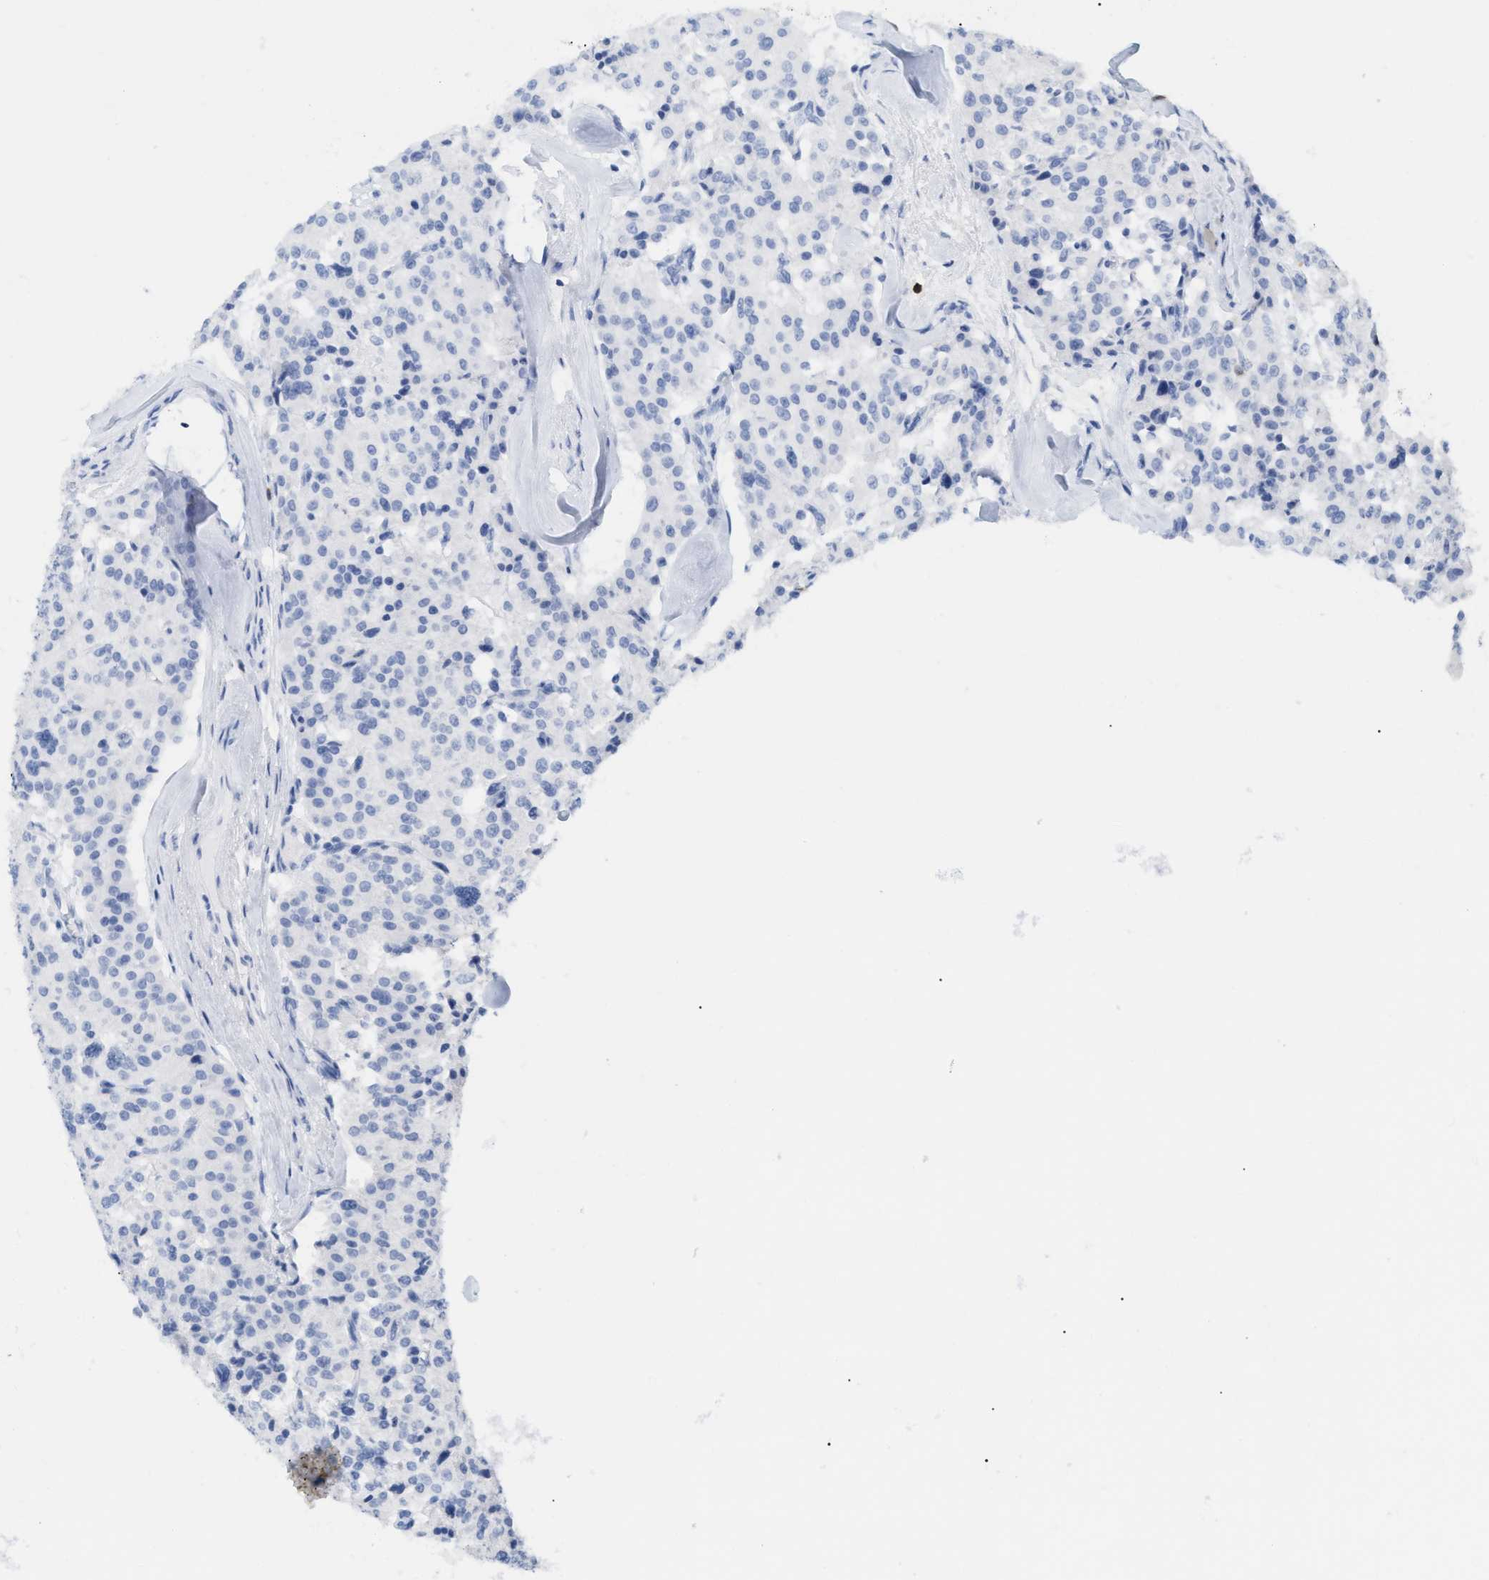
{"staining": {"intensity": "negative", "quantity": "none", "location": "none"}, "tissue": "carcinoid", "cell_type": "Tumor cells", "image_type": "cancer", "snomed": [{"axis": "morphology", "description": "Carcinoid, malignant, NOS"}, {"axis": "topography", "description": "Lung"}], "caption": "IHC photomicrograph of neoplastic tissue: human carcinoid stained with DAB (3,3'-diaminobenzidine) demonstrates no significant protein staining in tumor cells.", "gene": "CD5", "patient": {"sex": "male", "age": 30}}